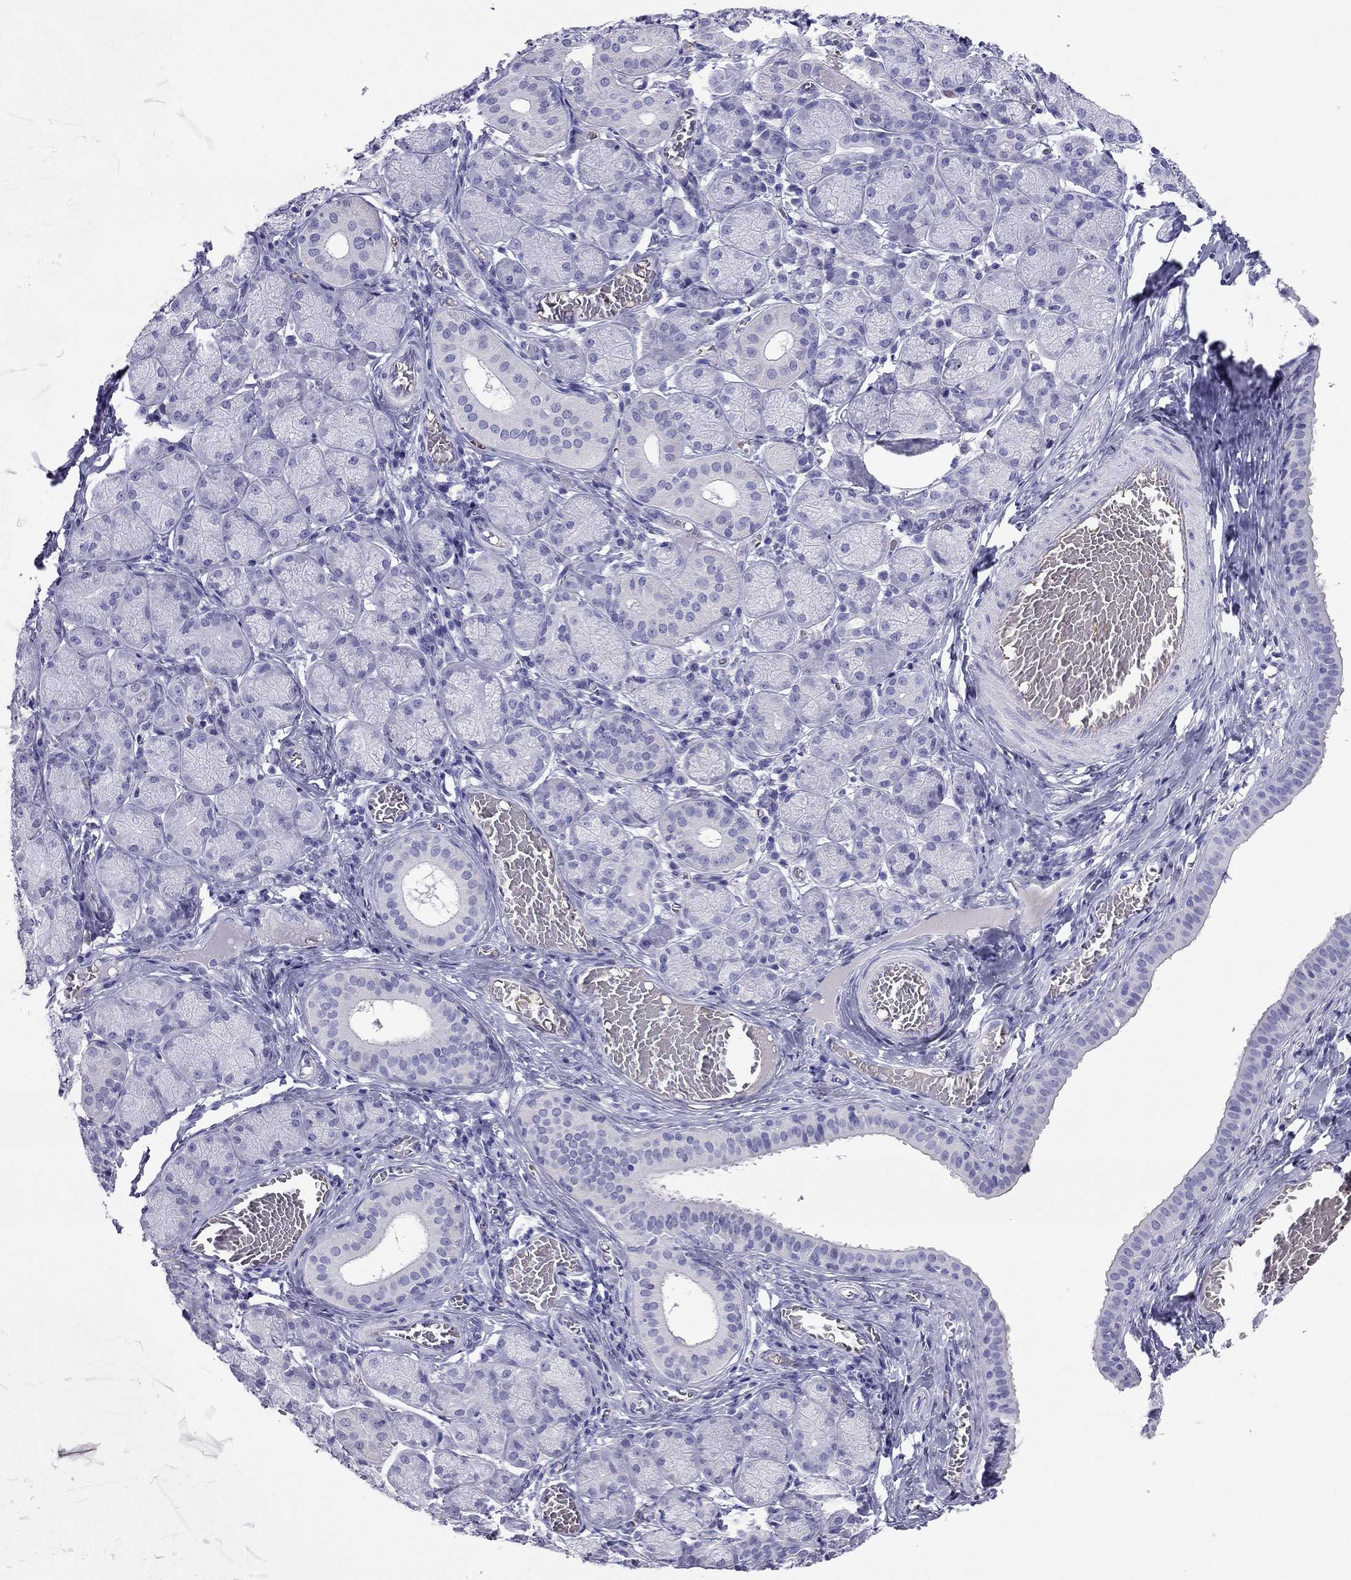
{"staining": {"intensity": "negative", "quantity": "none", "location": "none"}, "tissue": "salivary gland", "cell_type": "Glandular cells", "image_type": "normal", "snomed": [{"axis": "morphology", "description": "Normal tissue, NOS"}, {"axis": "topography", "description": "Salivary gland"}, {"axis": "topography", "description": "Peripheral nerve tissue"}], "caption": "Immunohistochemical staining of normal salivary gland reveals no significant positivity in glandular cells. (DAB (3,3'-diaminobenzidine) IHC with hematoxylin counter stain).", "gene": "DNAAF6", "patient": {"sex": "female", "age": 24}}